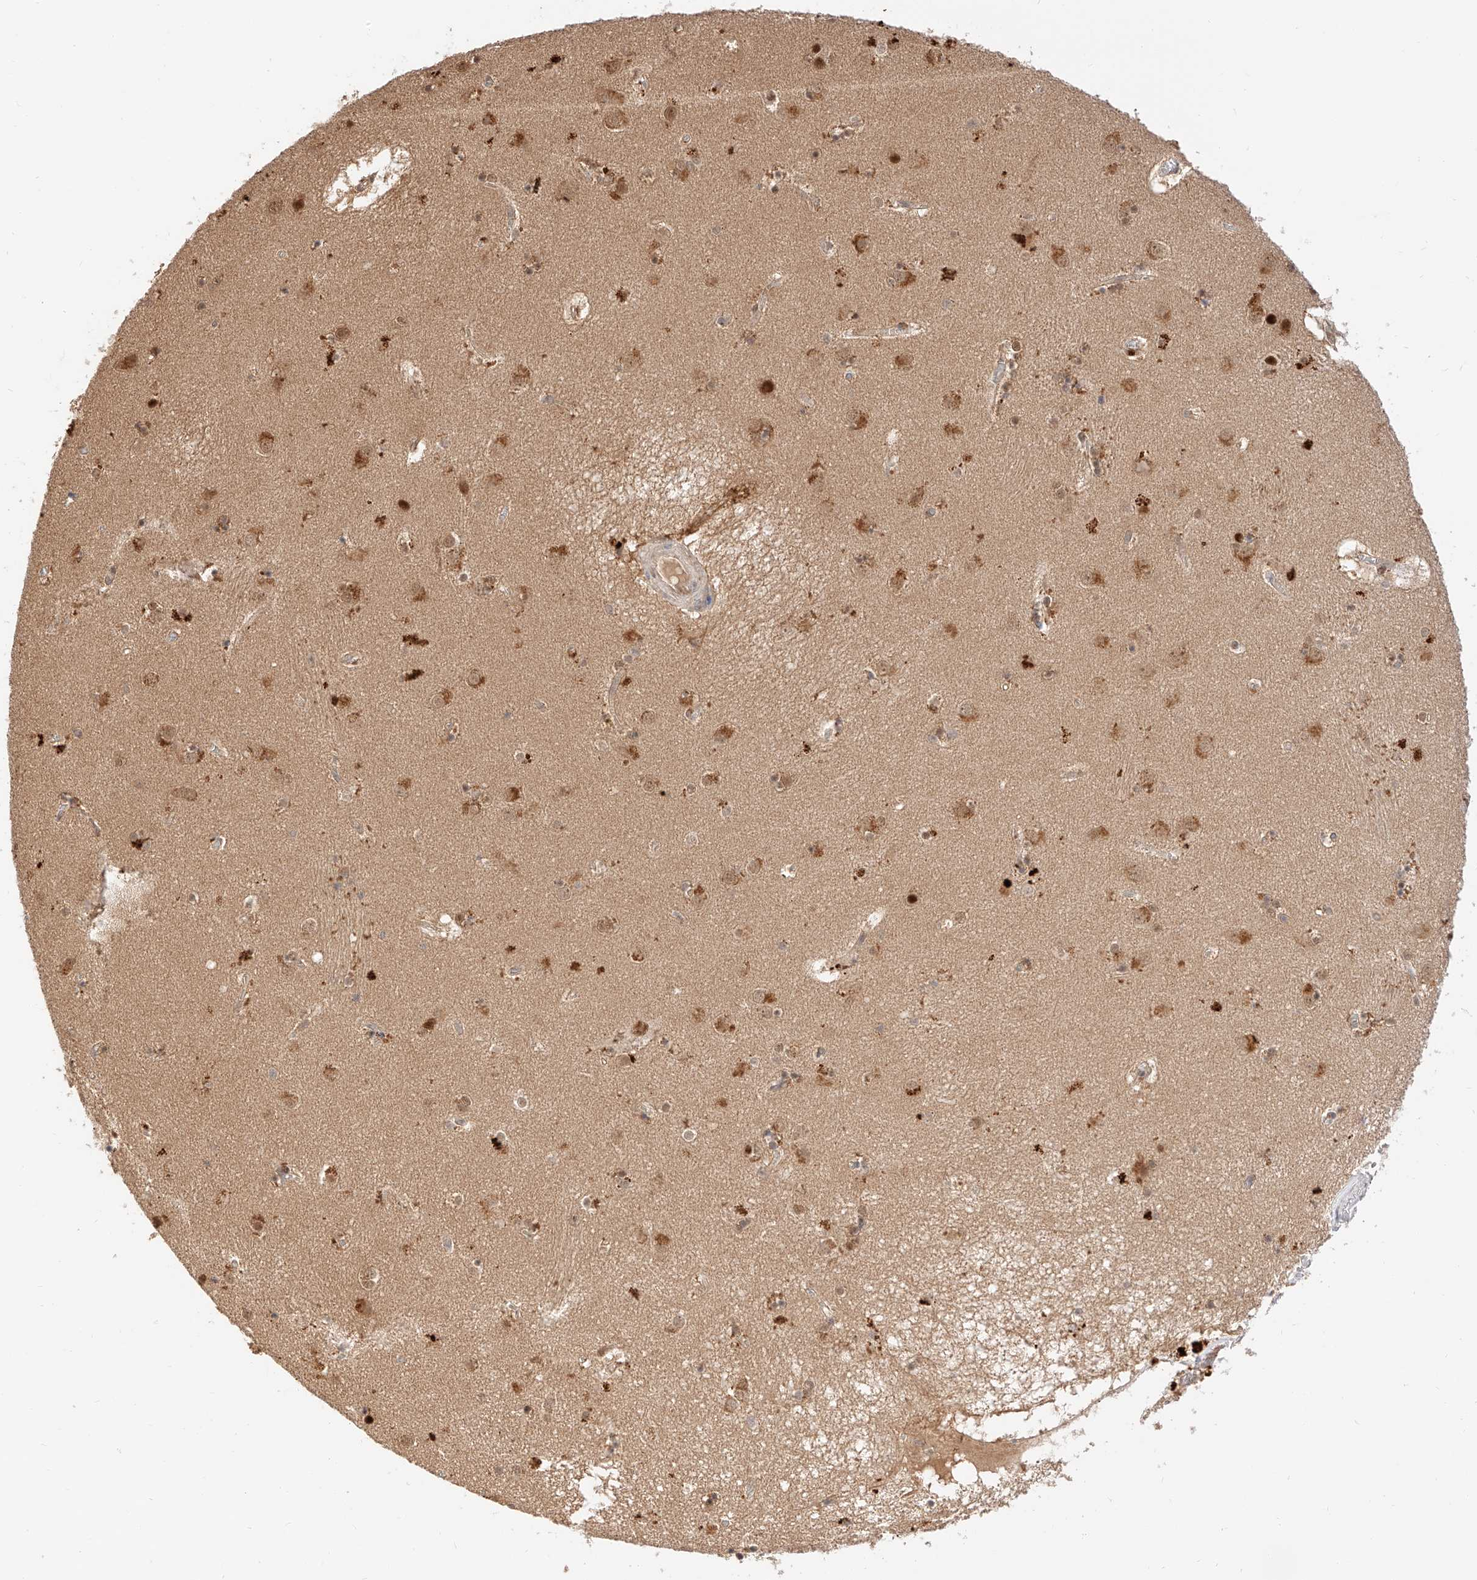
{"staining": {"intensity": "moderate", "quantity": ">75%", "location": "cytoplasmic/membranous,nuclear"}, "tissue": "caudate", "cell_type": "Glial cells", "image_type": "normal", "snomed": [{"axis": "morphology", "description": "Normal tissue, NOS"}, {"axis": "topography", "description": "Lateral ventricle wall"}], "caption": "IHC photomicrograph of normal human caudate stained for a protein (brown), which shows medium levels of moderate cytoplasmic/membranous,nuclear positivity in about >75% of glial cells.", "gene": "EIF4H", "patient": {"sex": "male", "age": 70}}